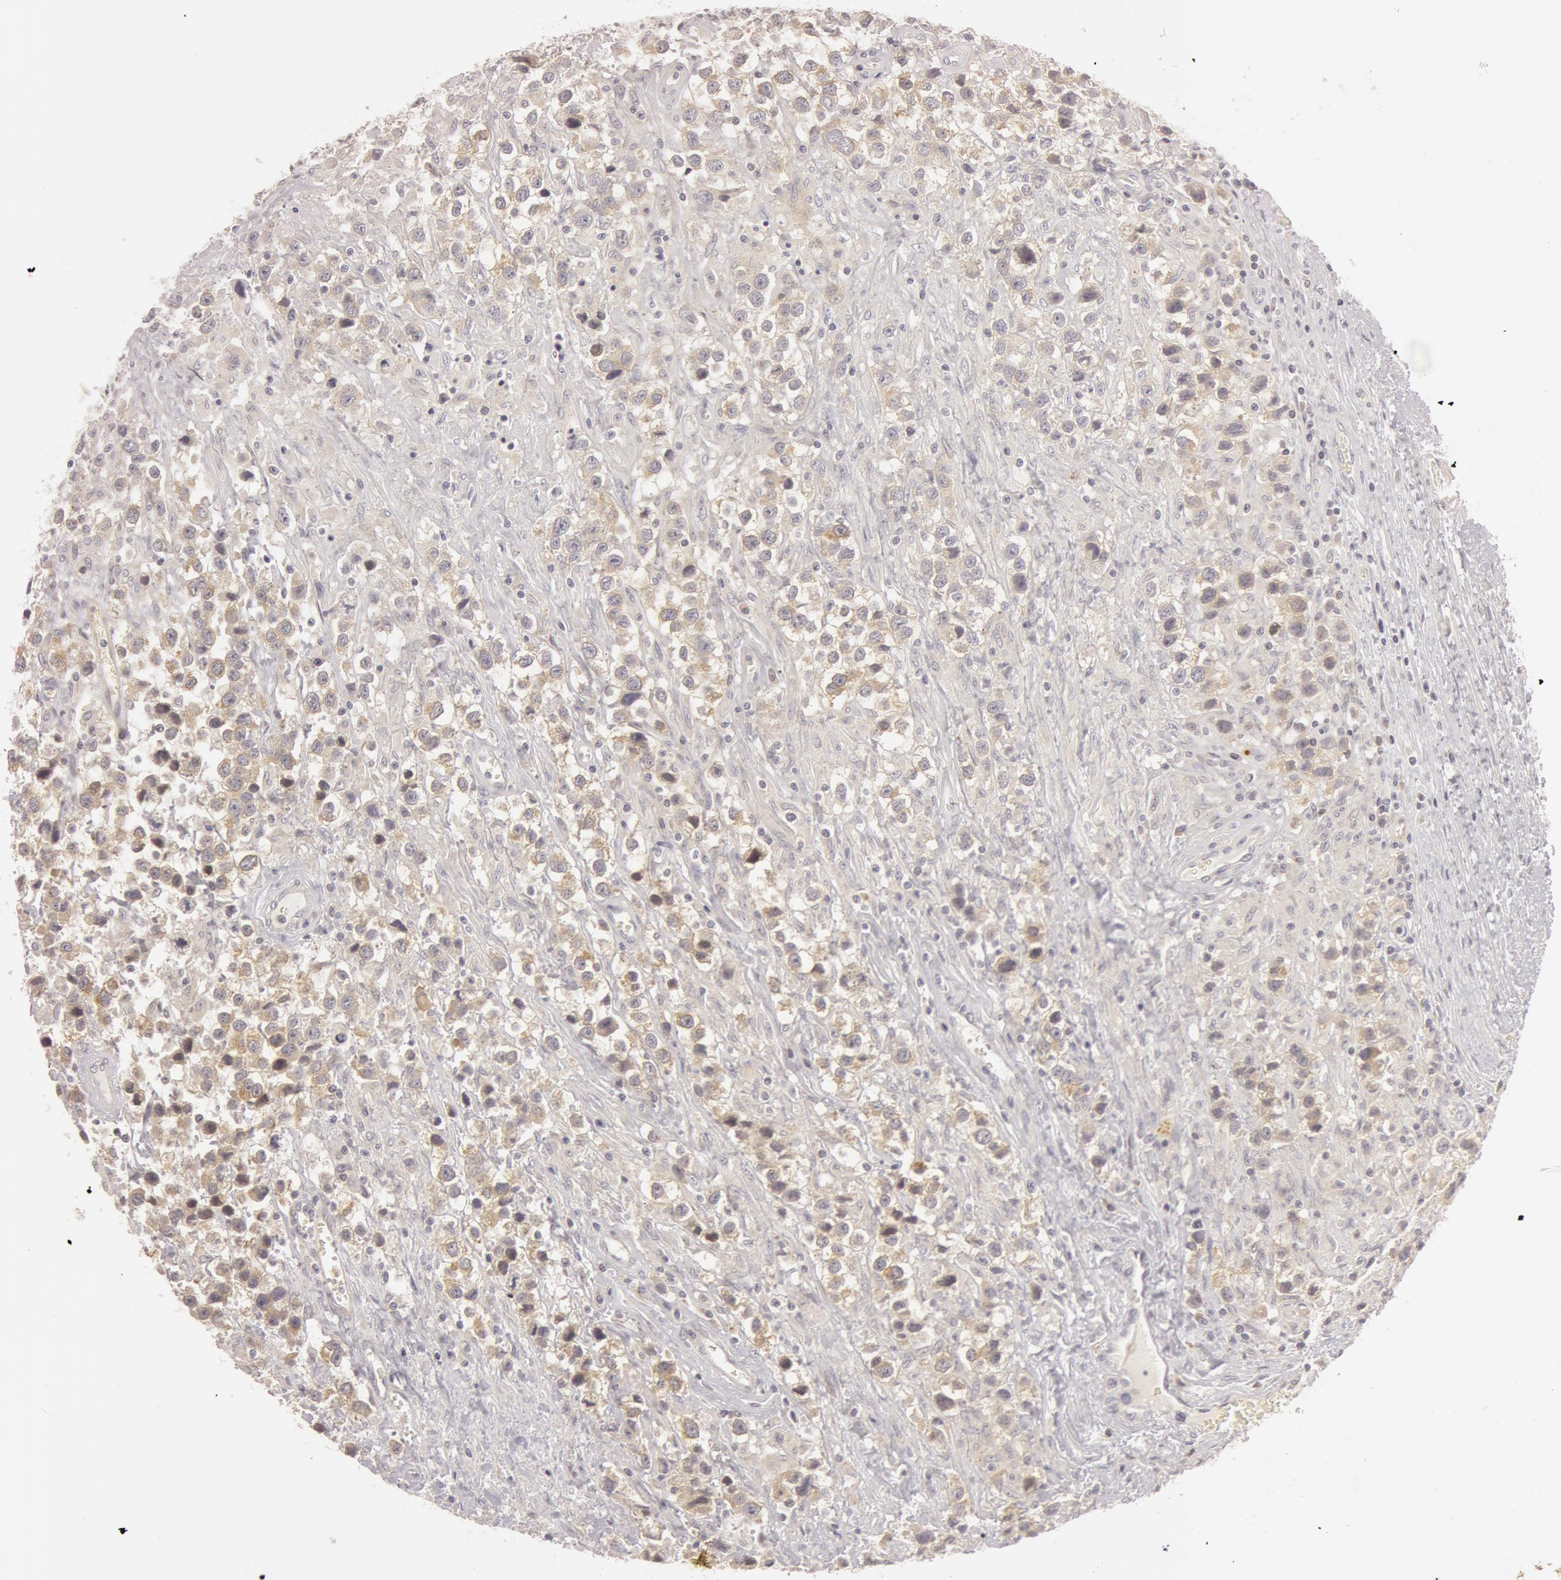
{"staining": {"intensity": "moderate", "quantity": "25%-75%", "location": "cytoplasmic/membranous"}, "tissue": "testis cancer", "cell_type": "Tumor cells", "image_type": "cancer", "snomed": [{"axis": "morphology", "description": "Seminoma, NOS"}, {"axis": "topography", "description": "Testis"}], "caption": "A medium amount of moderate cytoplasmic/membranous staining is present in about 25%-75% of tumor cells in seminoma (testis) tissue. (DAB = brown stain, brightfield microscopy at high magnification).", "gene": "RALGAPA1", "patient": {"sex": "male", "age": 43}}